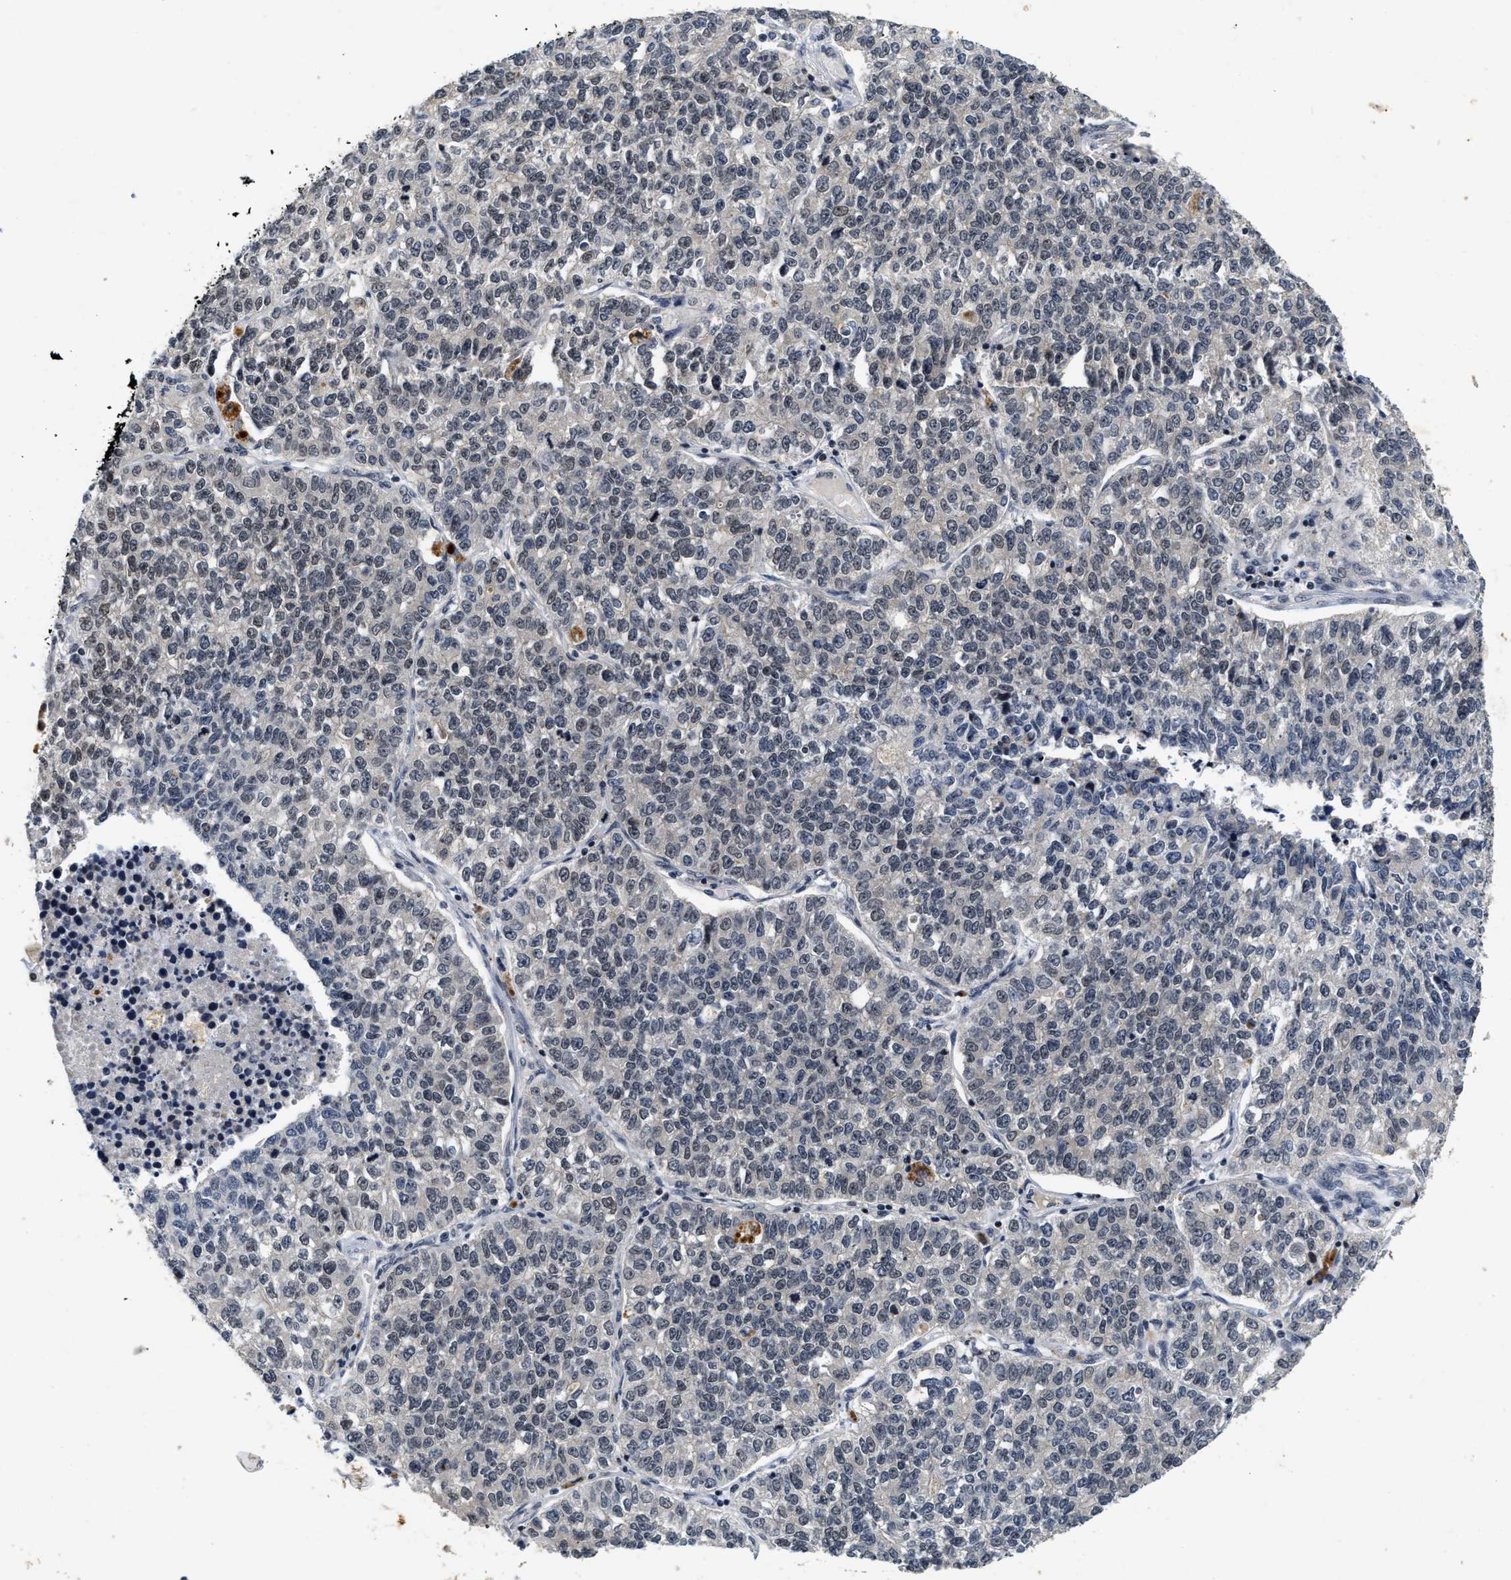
{"staining": {"intensity": "negative", "quantity": "none", "location": "none"}, "tissue": "lung cancer", "cell_type": "Tumor cells", "image_type": "cancer", "snomed": [{"axis": "morphology", "description": "Adenocarcinoma, NOS"}, {"axis": "topography", "description": "Lung"}], "caption": "Lung adenocarcinoma was stained to show a protein in brown. There is no significant staining in tumor cells.", "gene": "INIP", "patient": {"sex": "male", "age": 49}}